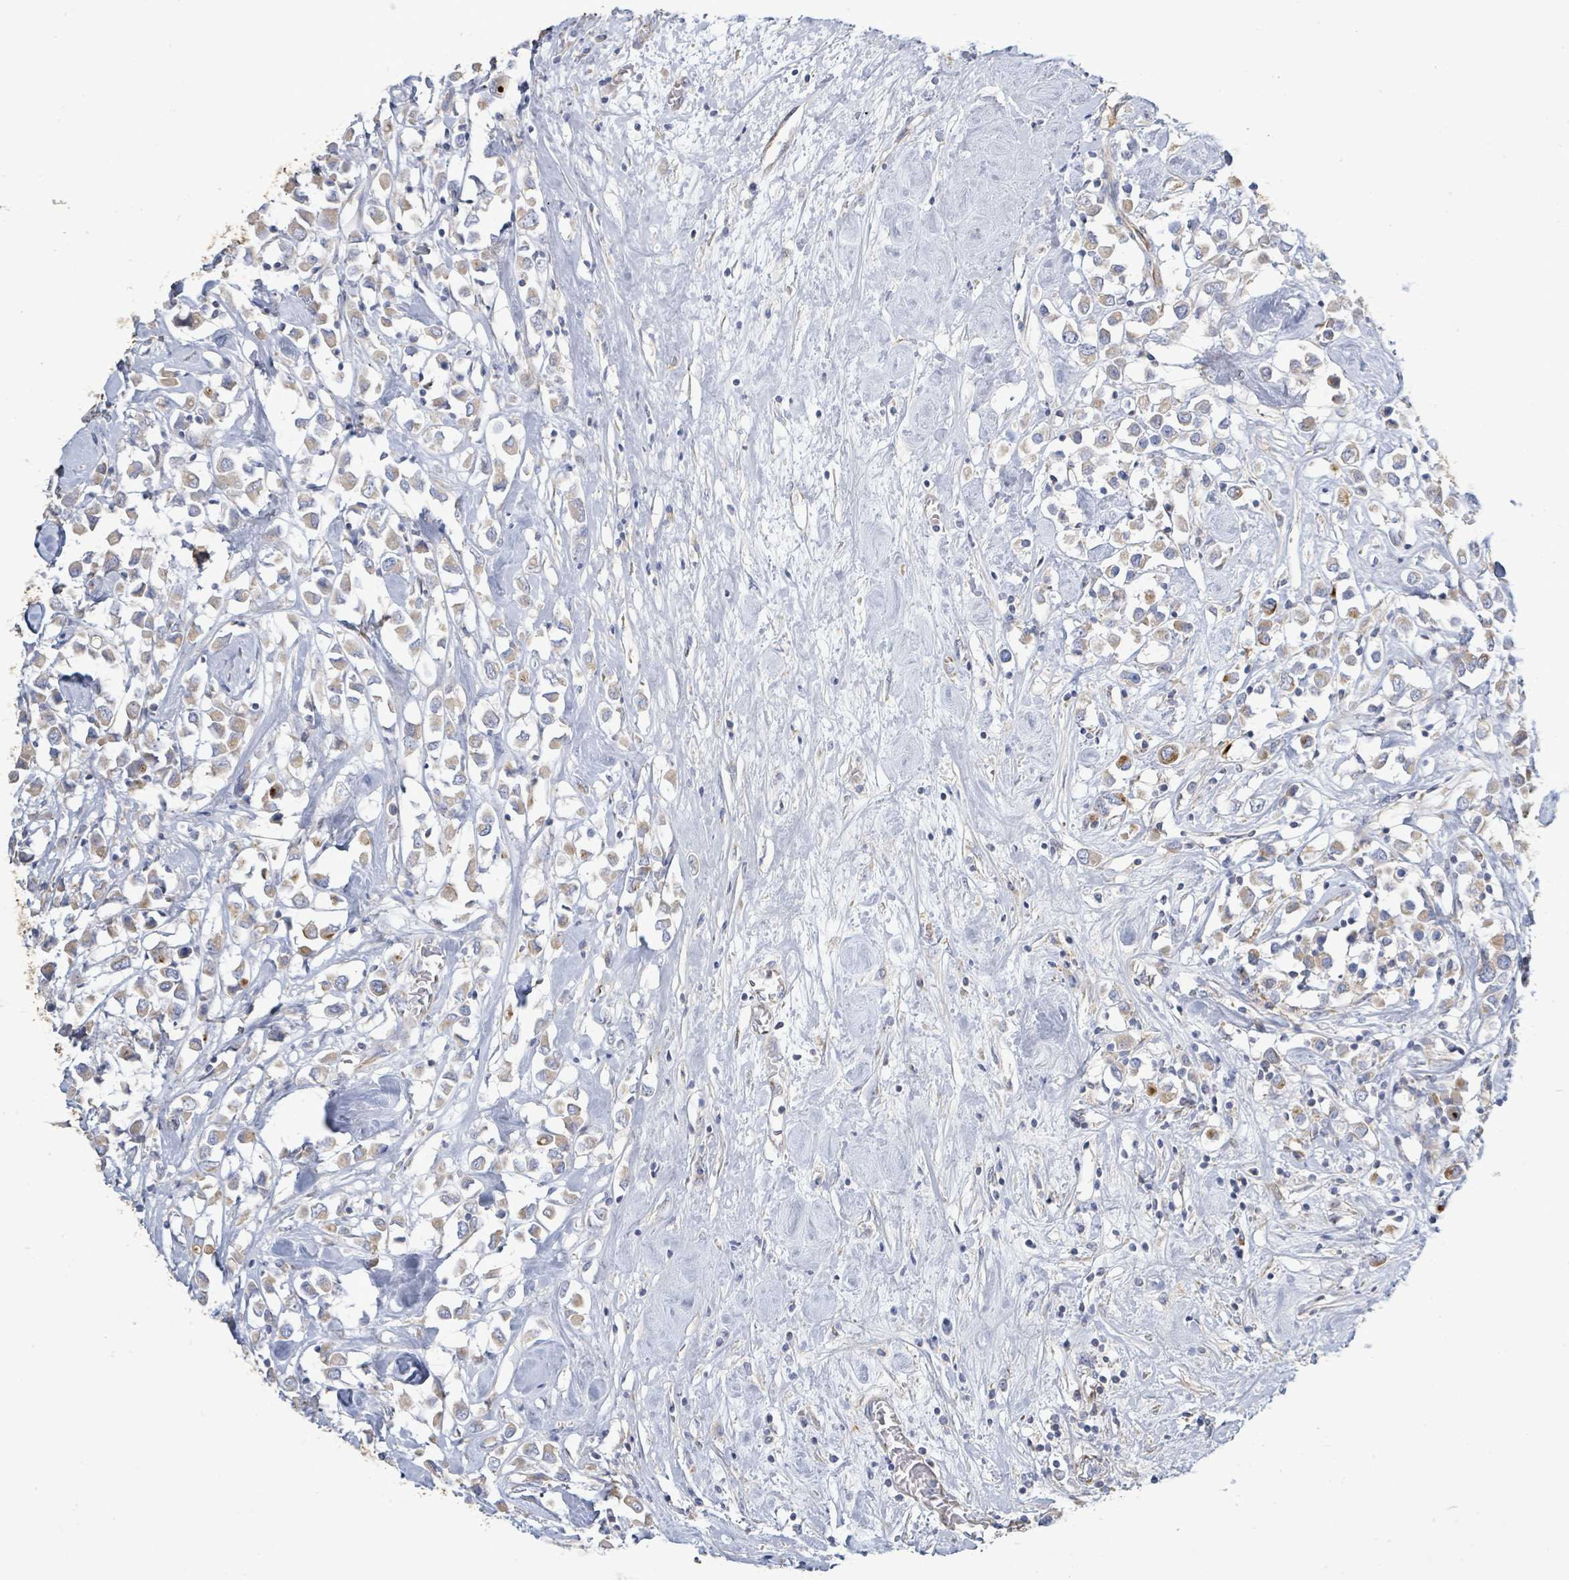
{"staining": {"intensity": "weak", "quantity": ">75%", "location": "cytoplasmic/membranous"}, "tissue": "breast cancer", "cell_type": "Tumor cells", "image_type": "cancer", "snomed": [{"axis": "morphology", "description": "Duct carcinoma"}, {"axis": "topography", "description": "Breast"}], "caption": "The histopathology image exhibits immunohistochemical staining of invasive ductal carcinoma (breast). There is weak cytoplasmic/membranous expression is present in about >75% of tumor cells.", "gene": "ALG12", "patient": {"sex": "female", "age": 61}}